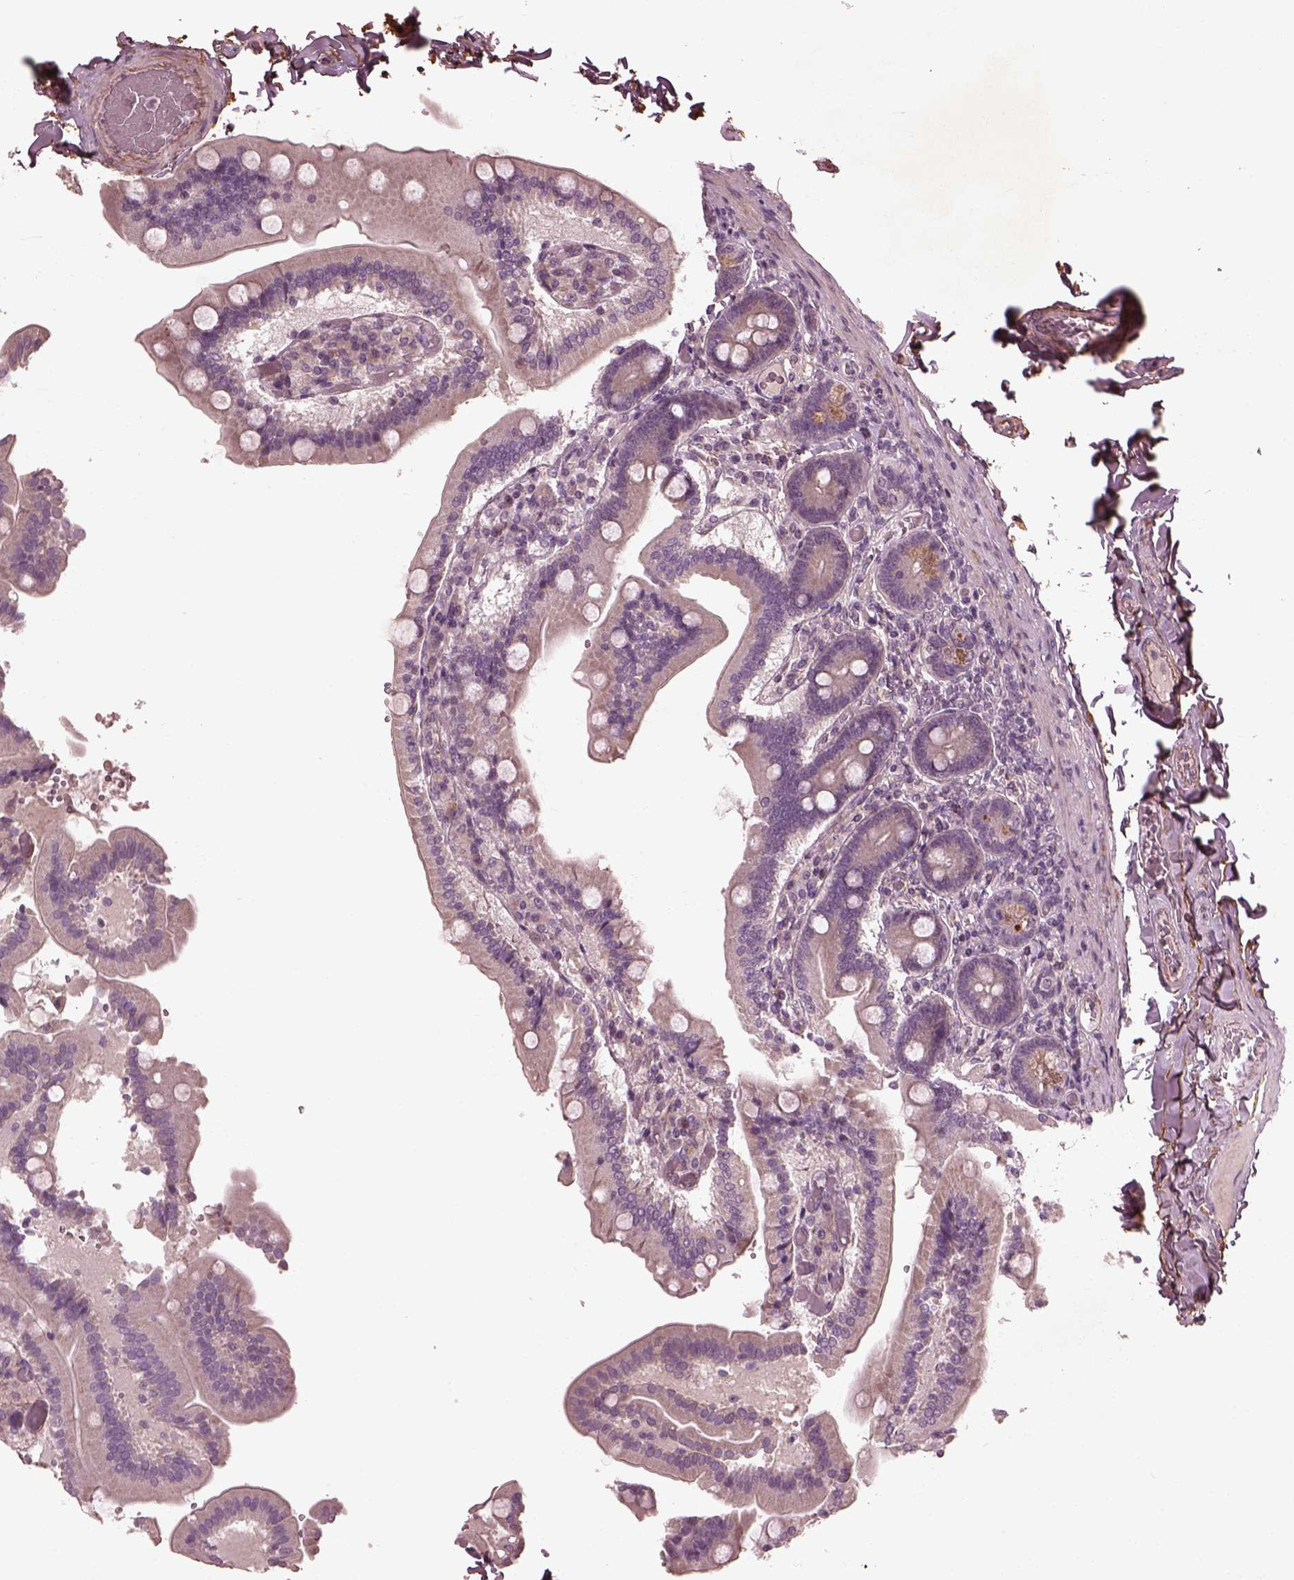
{"staining": {"intensity": "weak", "quantity": "25%-75%", "location": "cytoplasmic/membranous"}, "tissue": "duodenum", "cell_type": "Glandular cells", "image_type": "normal", "snomed": [{"axis": "morphology", "description": "Normal tissue, NOS"}, {"axis": "topography", "description": "Duodenum"}], "caption": "High-magnification brightfield microscopy of benign duodenum stained with DAB (3,3'-diaminobenzidine) (brown) and counterstained with hematoxylin (blue). glandular cells exhibit weak cytoplasmic/membranous expression is appreciated in about25%-75% of cells.", "gene": "EFEMP1", "patient": {"sex": "female", "age": 62}}